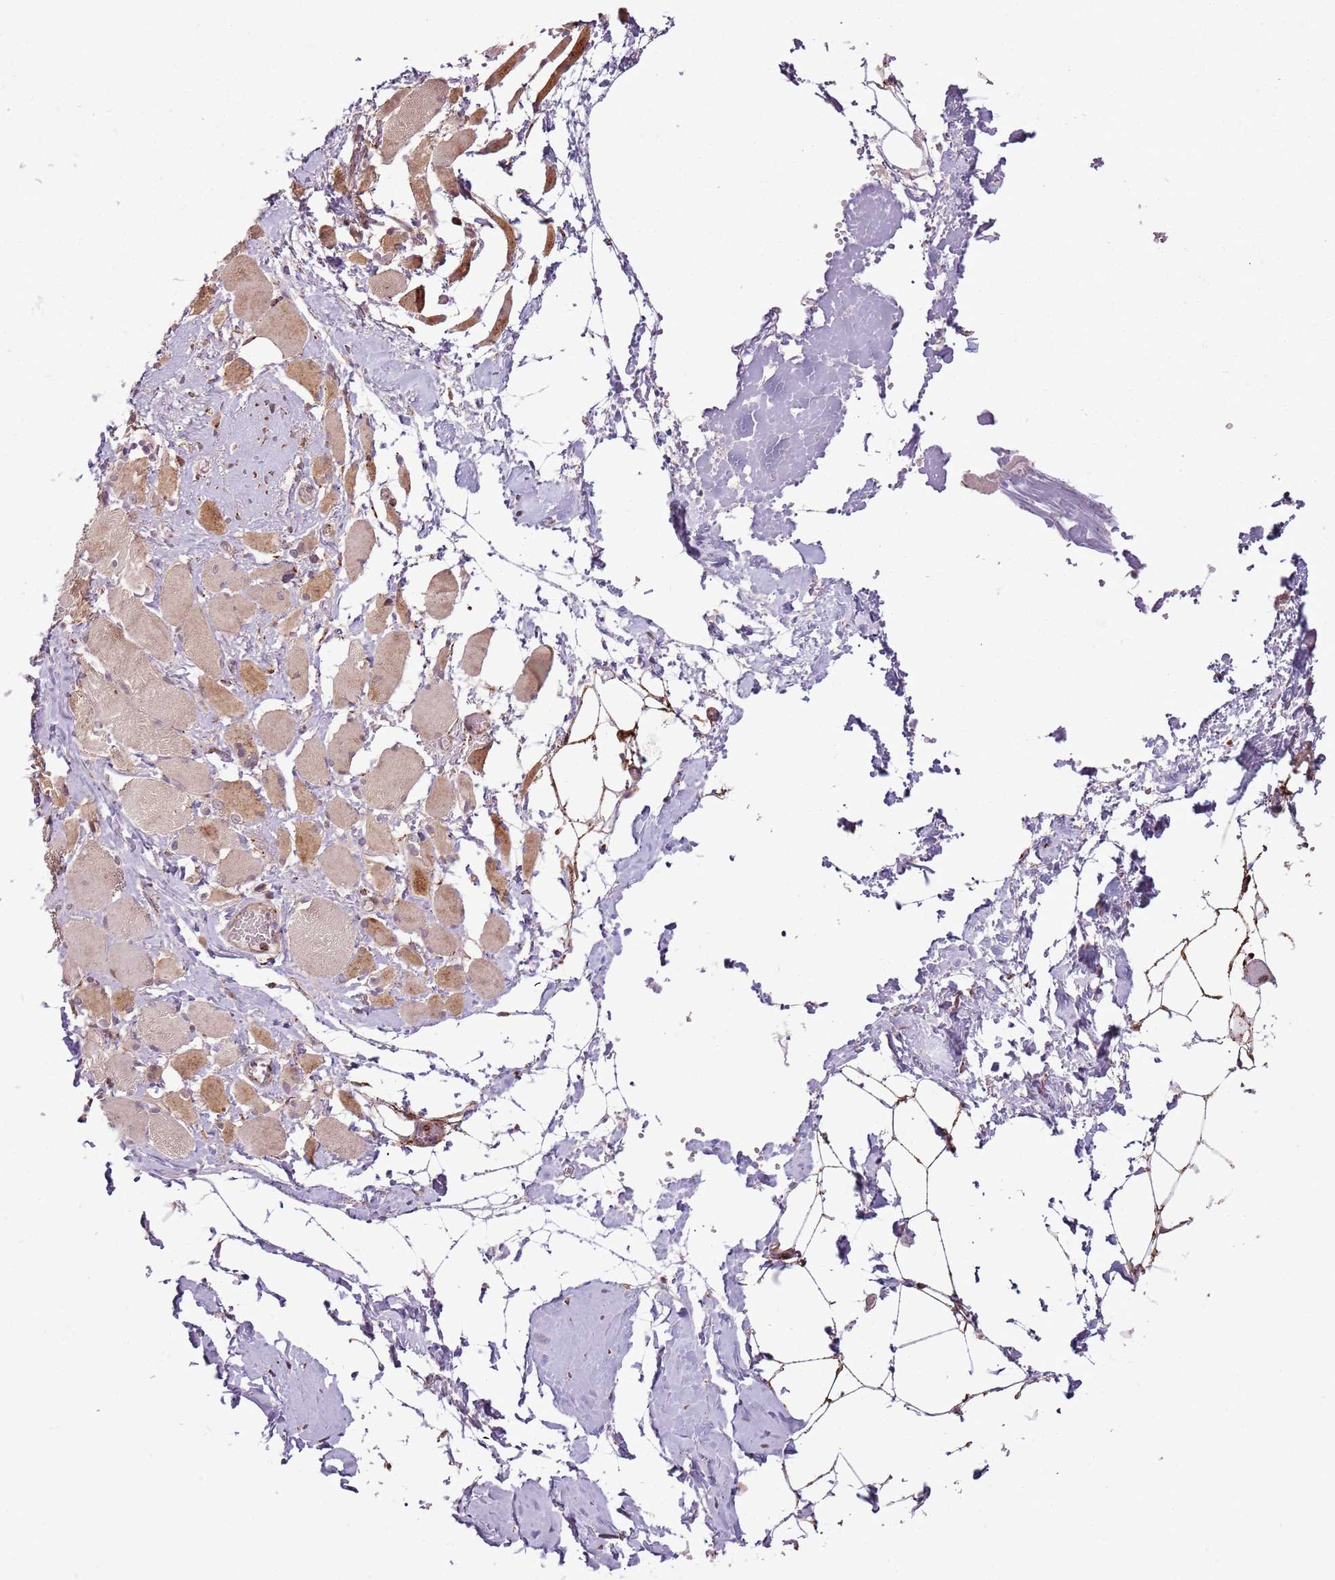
{"staining": {"intensity": "moderate", "quantity": "25%-75%", "location": "nuclear"}, "tissue": "skeletal muscle", "cell_type": "Myocytes", "image_type": "normal", "snomed": [{"axis": "morphology", "description": "Normal tissue, NOS"}, {"axis": "morphology", "description": "Basal cell carcinoma"}, {"axis": "topography", "description": "Skeletal muscle"}], "caption": "A high-resolution micrograph shows immunohistochemistry staining of benign skeletal muscle, which reveals moderate nuclear staining in approximately 25%-75% of myocytes. The staining is performed using DAB (3,3'-diaminobenzidine) brown chromogen to label protein expression. The nuclei are counter-stained blue using hematoxylin.", "gene": "ULK3", "patient": {"sex": "female", "age": 64}}